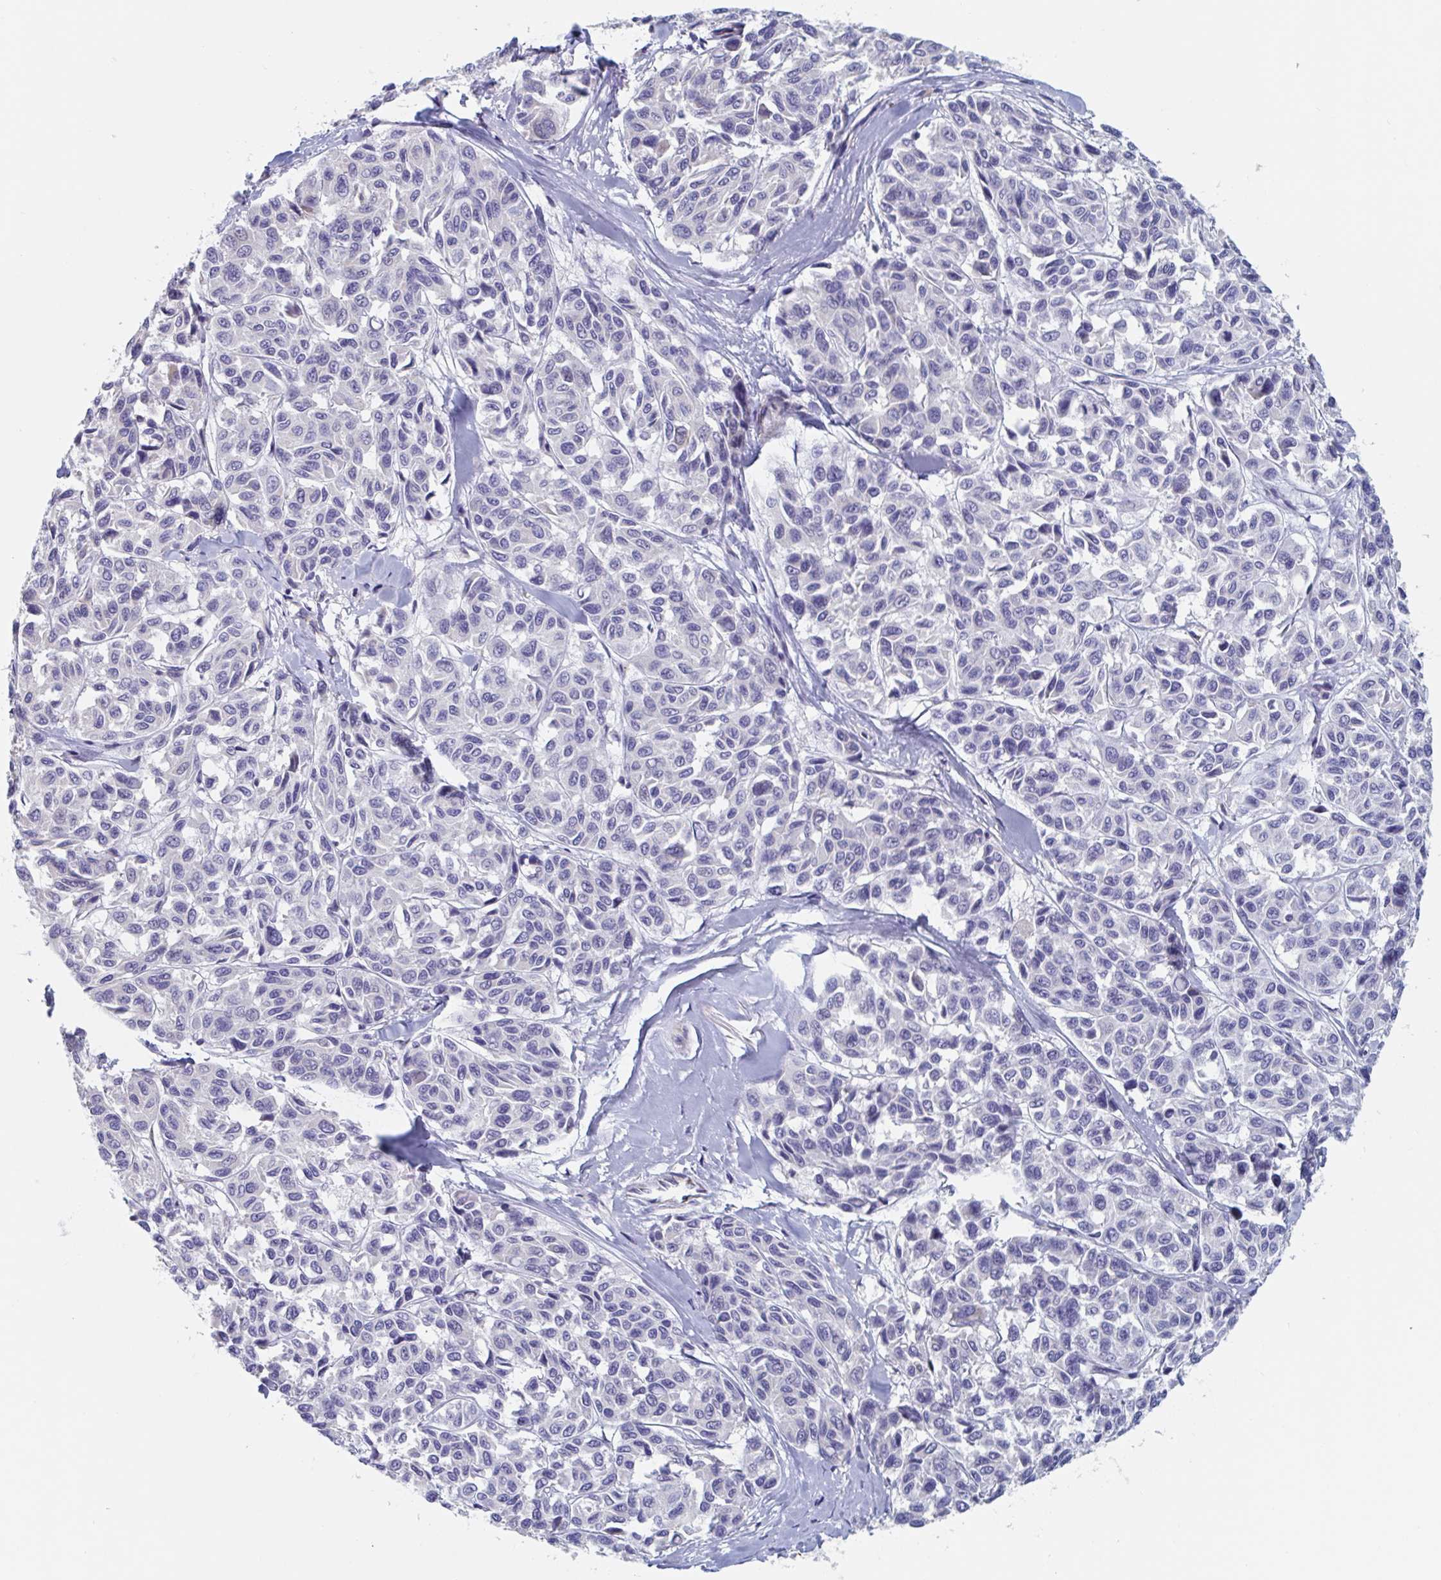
{"staining": {"intensity": "moderate", "quantity": "<25%", "location": "nuclear"}, "tissue": "melanoma", "cell_type": "Tumor cells", "image_type": "cancer", "snomed": [{"axis": "morphology", "description": "Malignant melanoma, NOS"}, {"axis": "topography", "description": "Skin"}], "caption": "Moderate nuclear protein staining is seen in approximately <25% of tumor cells in melanoma.", "gene": "MRPL53", "patient": {"sex": "female", "age": 66}}